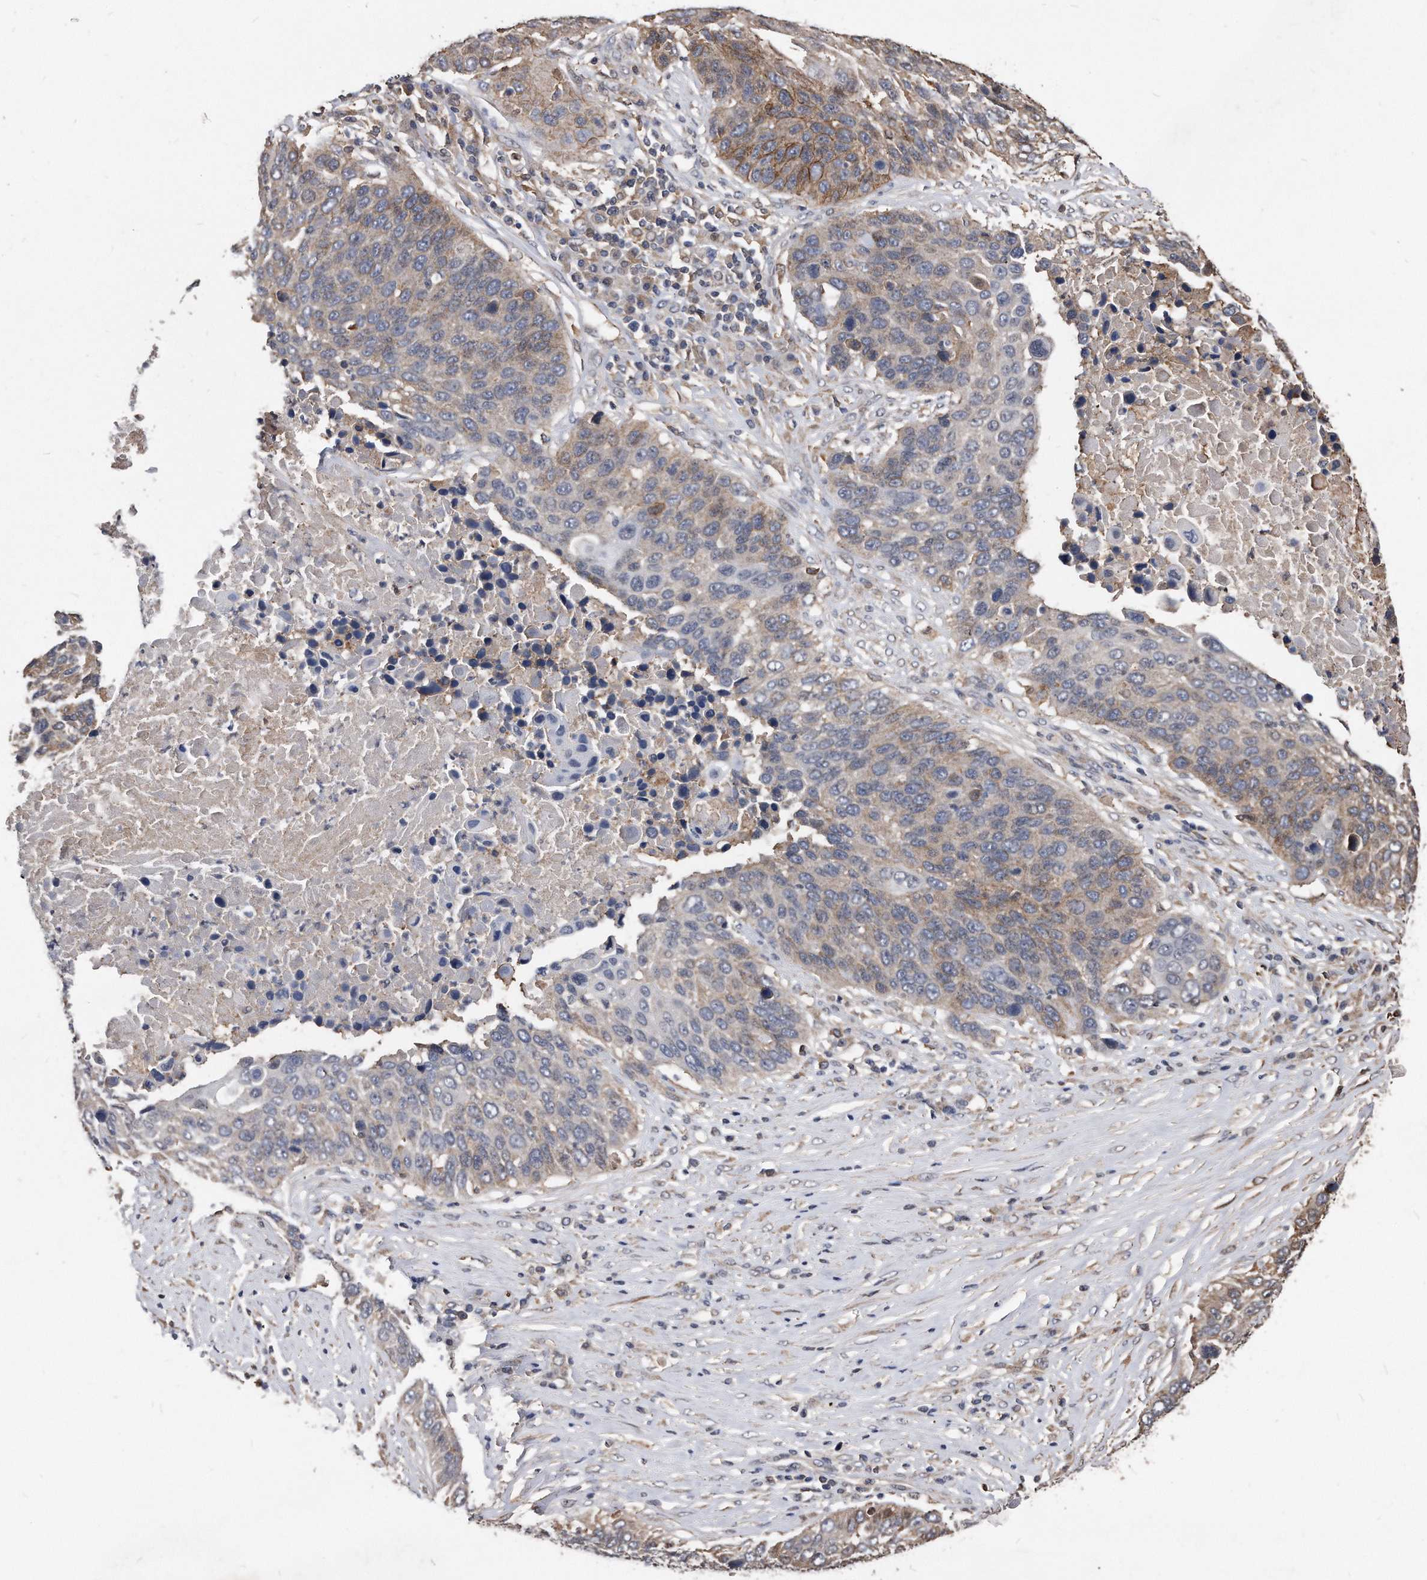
{"staining": {"intensity": "moderate", "quantity": "<25%", "location": "cytoplasmic/membranous"}, "tissue": "lung cancer", "cell_type": "Tumor cells", "image_type": "cancer", "snomed": [{"axis": "morphology", "description": "Squamous cell carcinoma, NOS"}, {"axis": "topography", "description": "Lung"}], "caption": "There is low levels of moderate cytoplasmic/membranous expression in tumor cells of squamous cell carcinoma (lung), as demonstrated by immunohistochemical staining (brown color).", "gene": "IL20RA", "patient": {"sex": "male", "age": 66}}